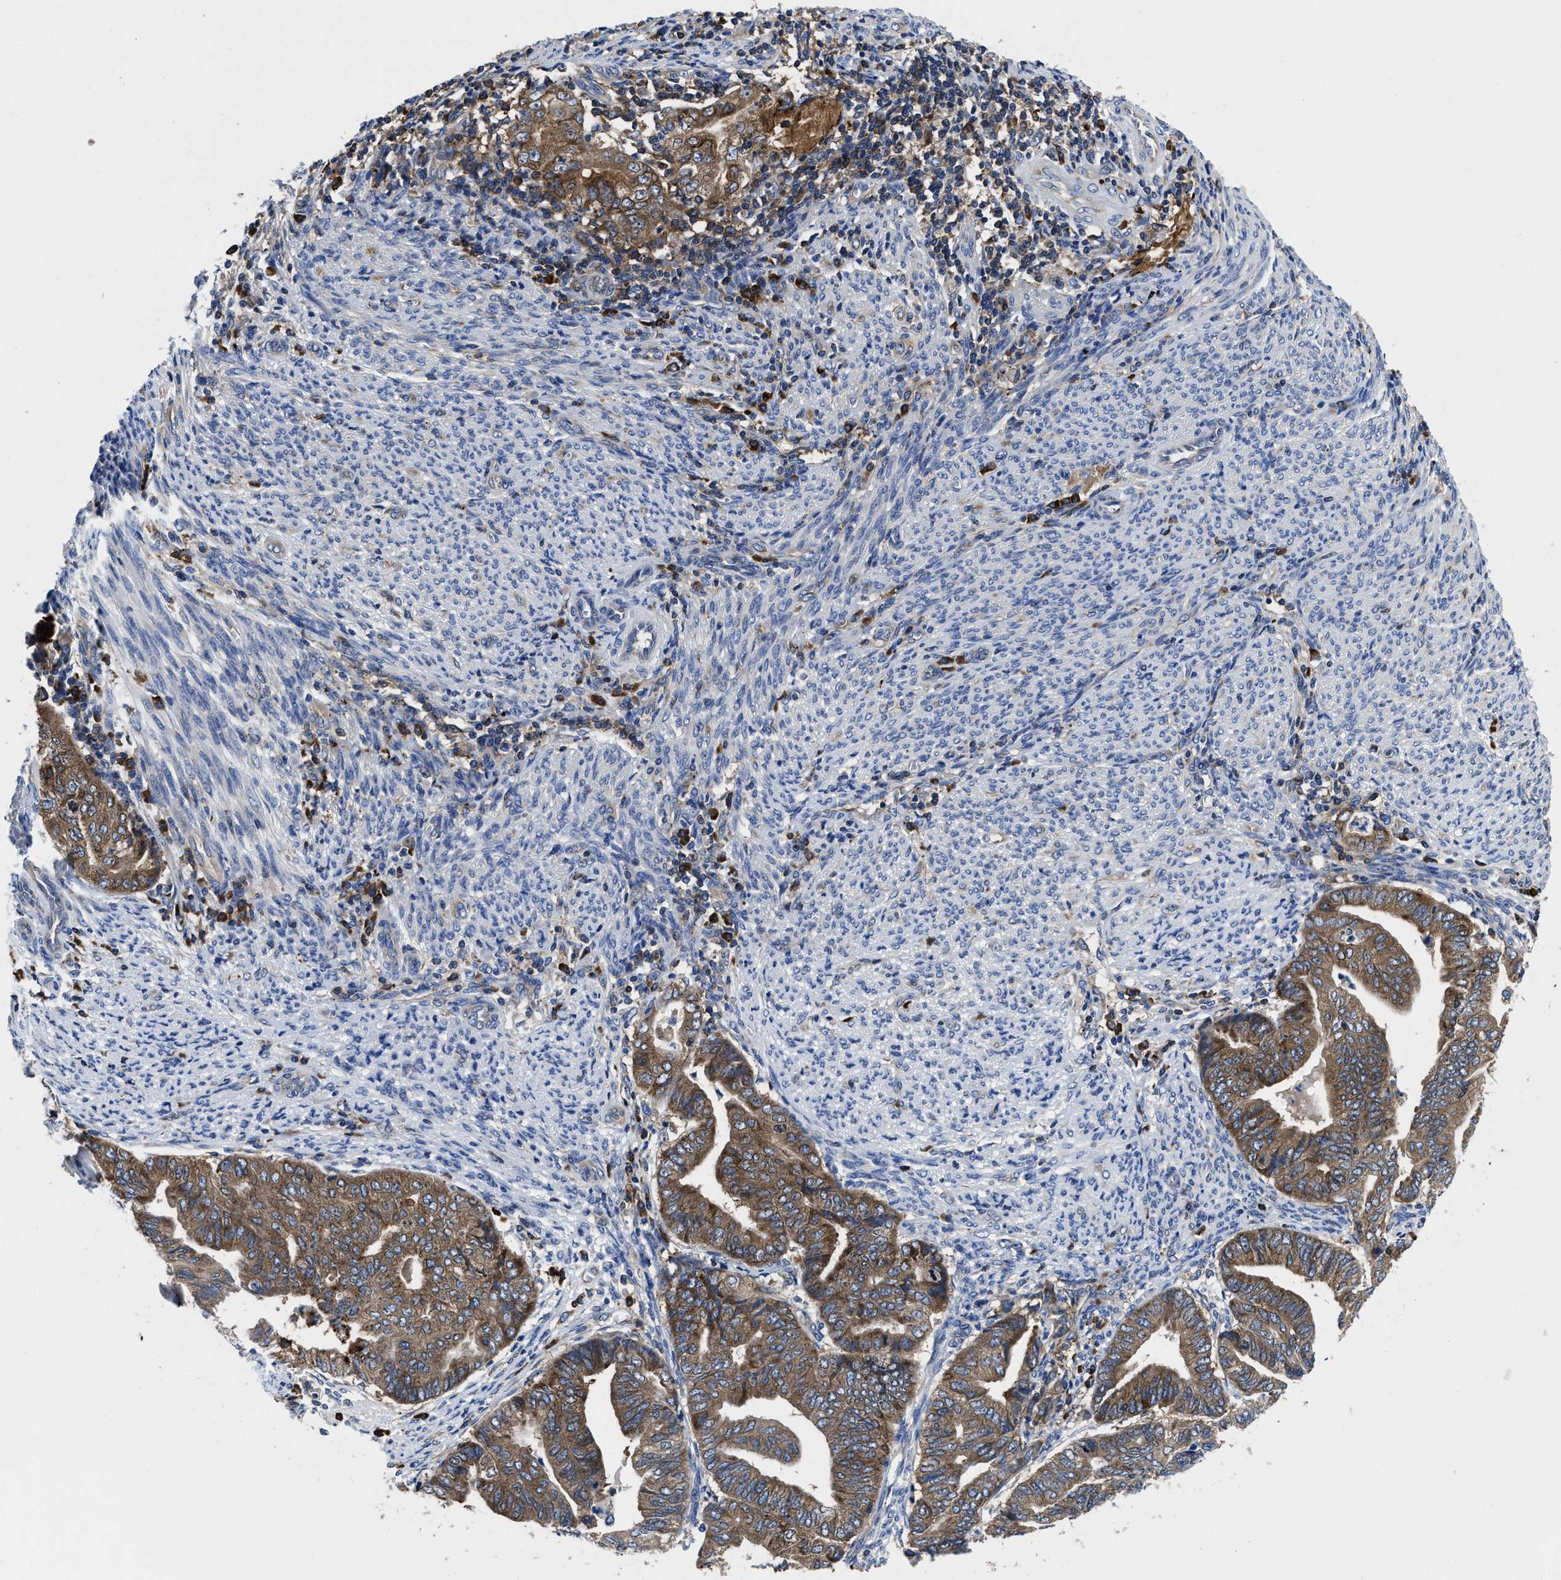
{"staining": {"intensity": "moderate", "quantity": ">75%", "location": "cytoplasmic/membranous"}, "tissue": "endometrial cancer", "cell_type": "Tumor cells", "image_type": "cancer", "snomed": [{"axis": "morphology", "description": "Adenocarcinoma, NOS"}, {"axis": "topography", "description": "Endometrium"}], "caption": "Moderate cytoplasmic/membranous protein positivity is appreciated in about >75% of tumor cells in endometrial cancer (adenocarcinoma). (DAB (3,3'-diaminobenzidine) IHC, brown staining for protein, blue staining for nuclei).", "gene": "YARS1", "patient": {"sex": "female", "age": 79}}